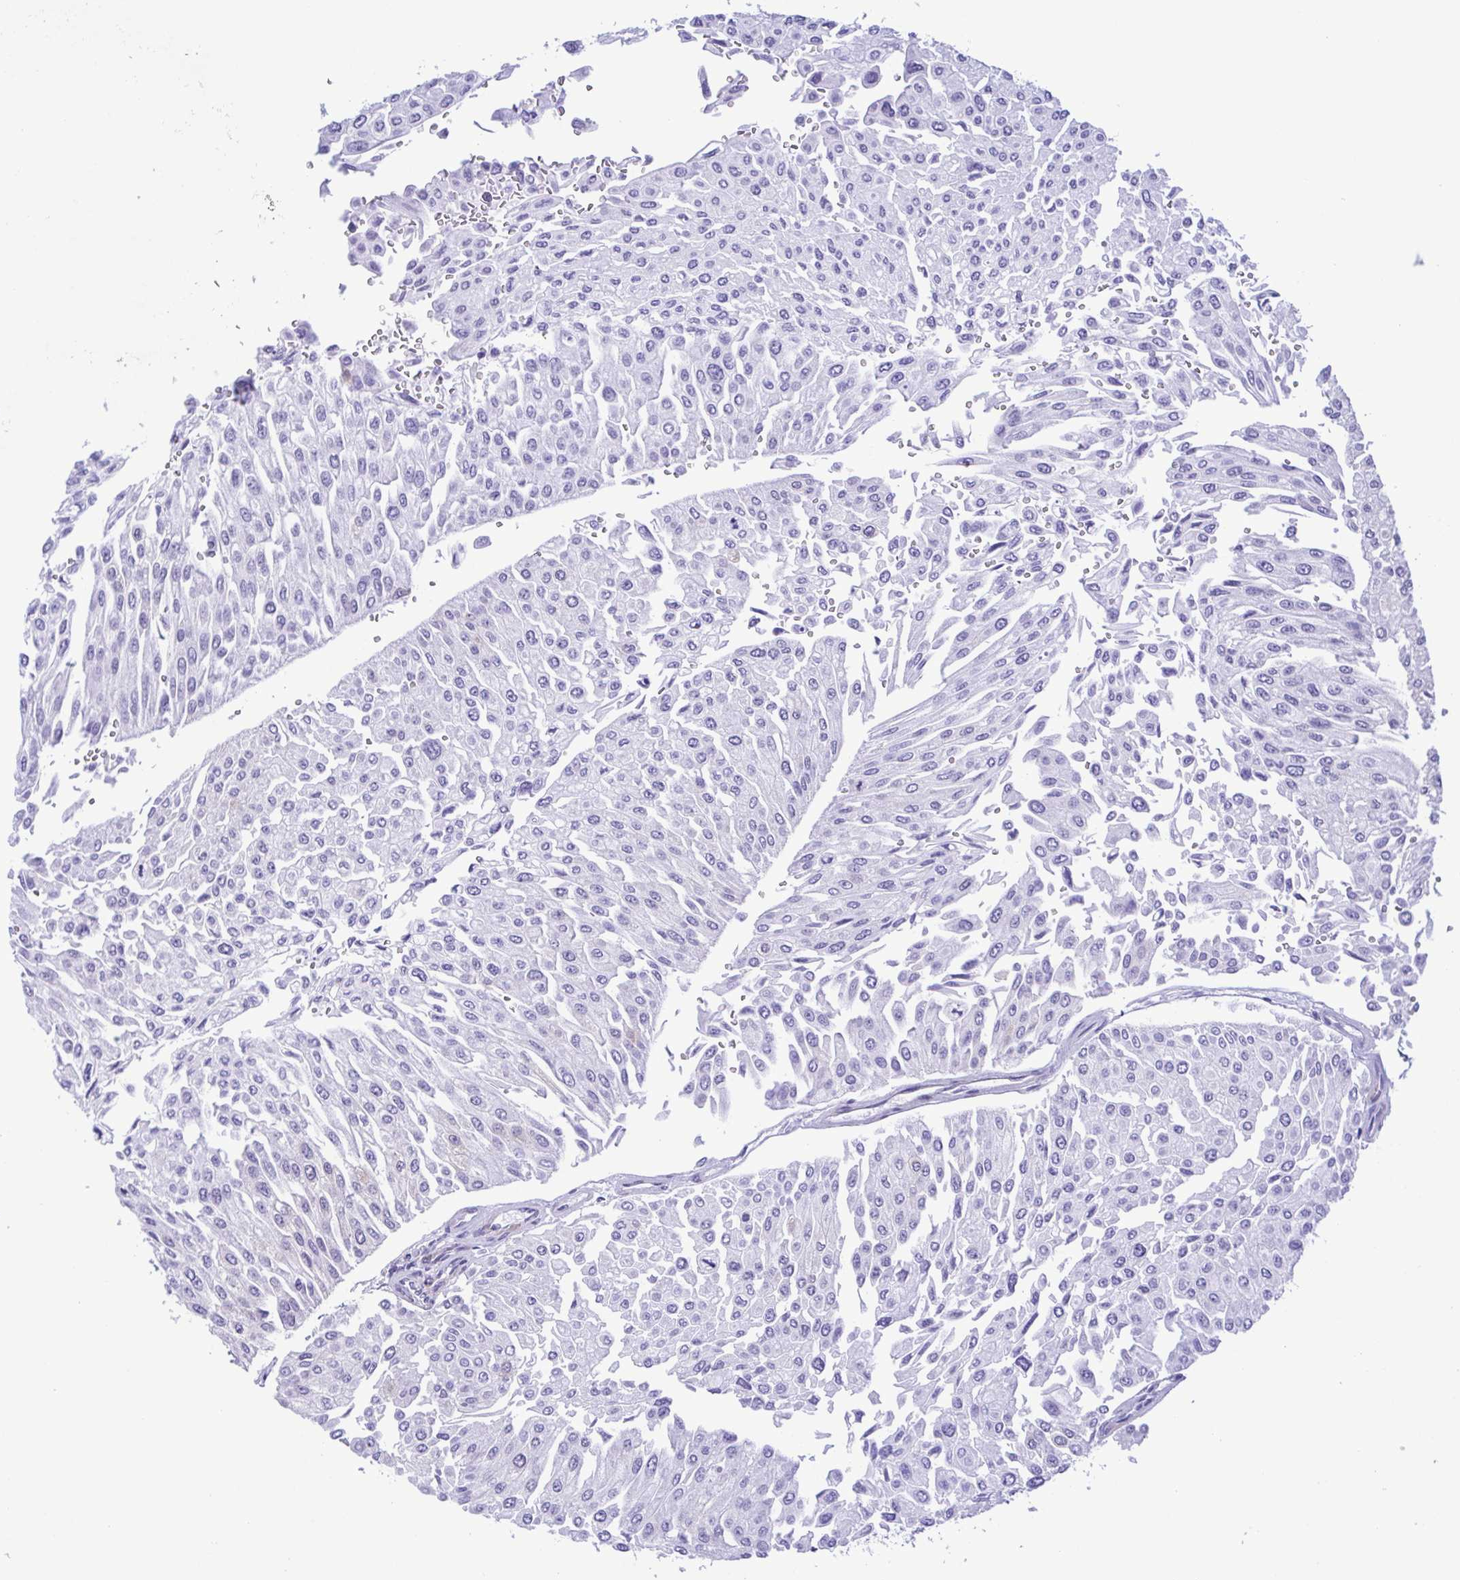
{"staining": {"intensity": "negative", "quantity": "none", "location": "none"}, "tissue": "urothelial cancer", "cell_type": "Tumor cells", "image_type": "cancer", "snomed": [{"axis": "morphology", "description": "Urothelial carcinoma, NOS"}, {"axis": "topography", "description": "Urinary bladder"}], "caption": "High magnification brightfield microscopy of urothelial cancer stained with DAB (3,3'-diaminobenzidine) (brown) and counterstained with hematoxylin (blue): tumor cells show no significant staining. (IHC, brightfield microscopy, high magnification).", "gene": "TNNI3", "patient": {"sex": "male", "age": 67}}